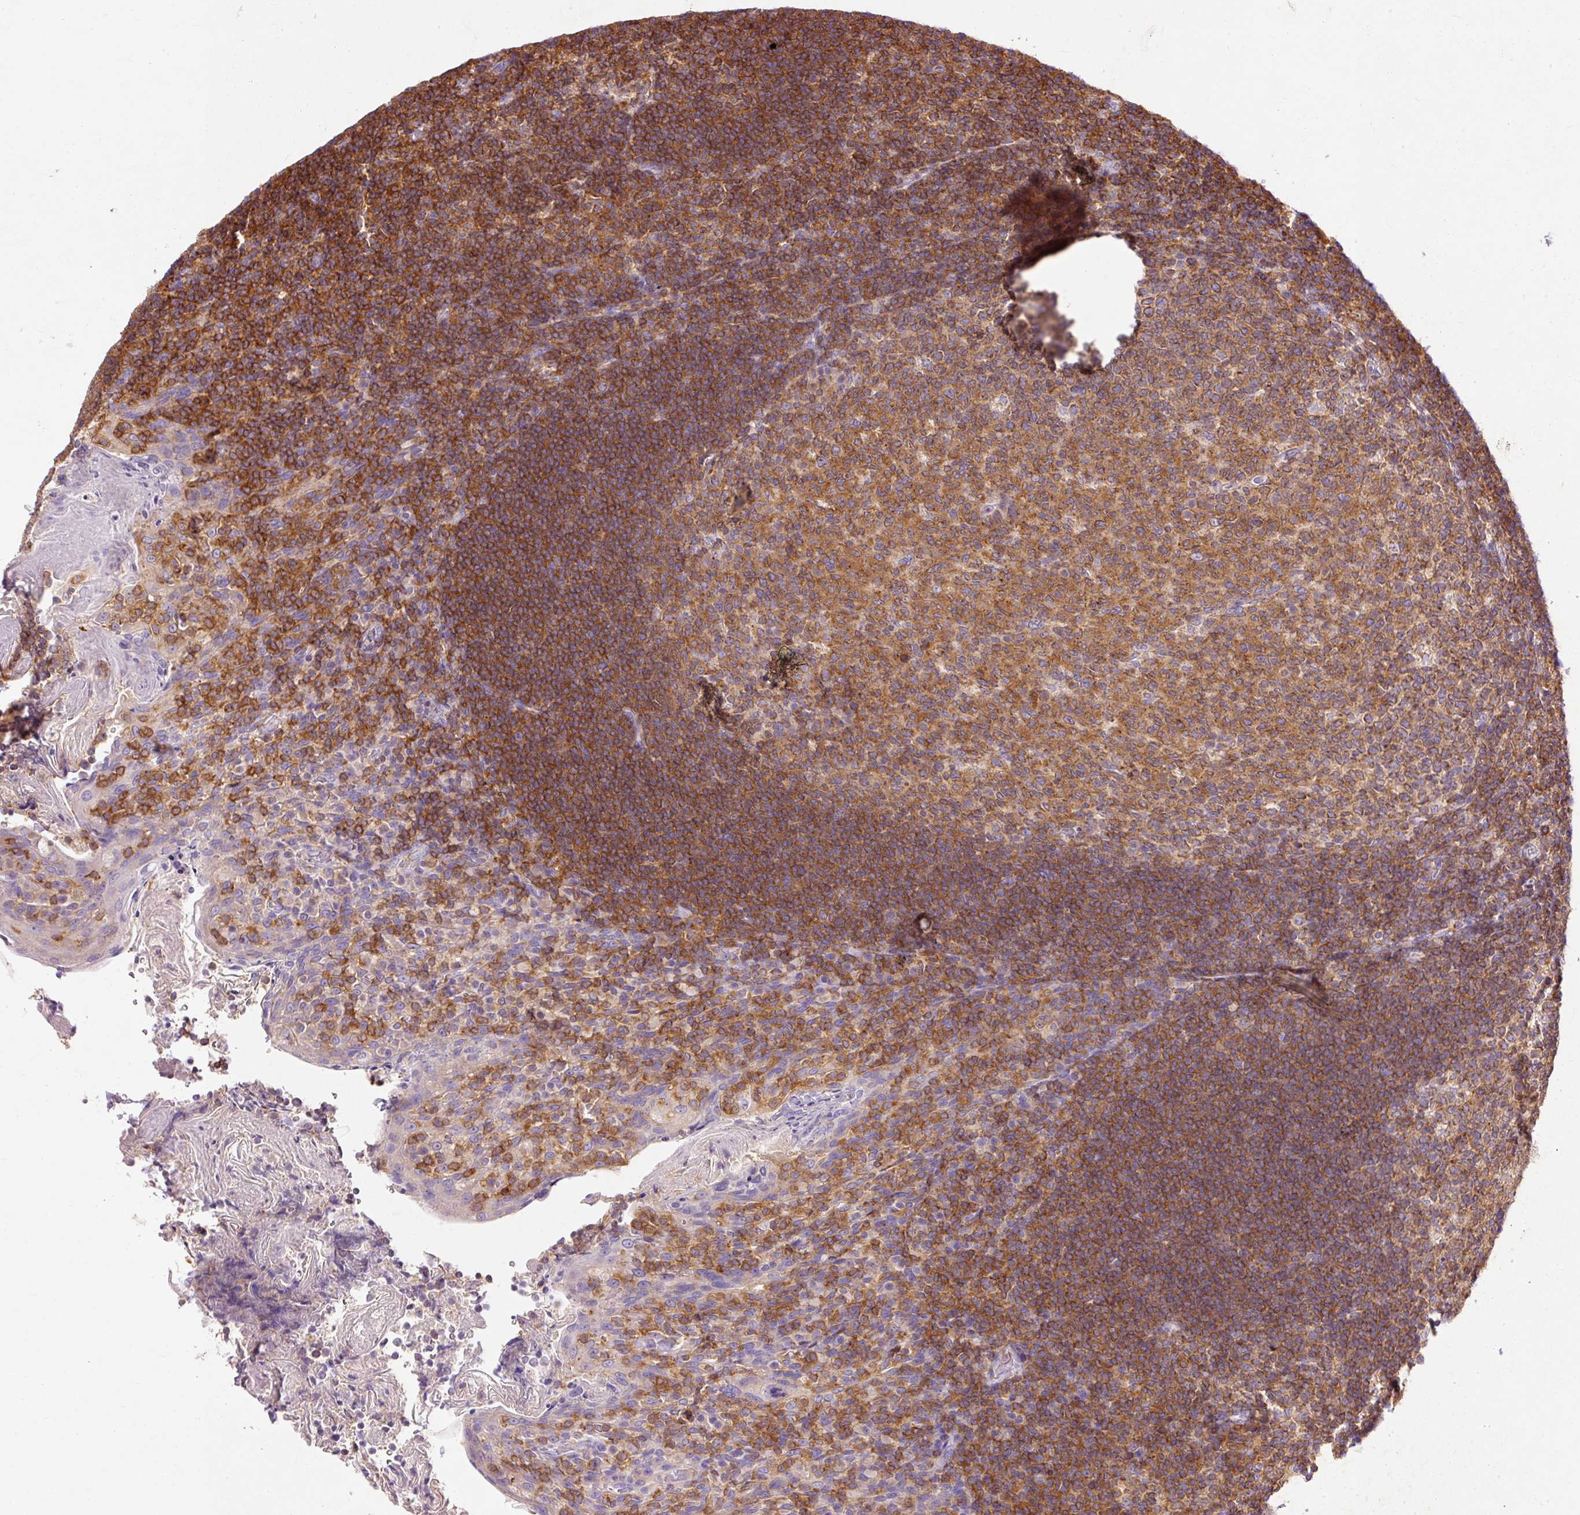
{"staining": {"intensity": "moderate", "quantity": ">75%", "location": "cytoplasmic/membranous"}, "tissue": "tonsil", "cell_type": "Germinal center cells", "image_type": "normal", "snomed": [{"axis": "morphology", "description": "Normal tissue, NOS"}, {"axis": "topography", "description": "Tonsil"}], "caption": "Immunohistochemical staining of unremarkable human tonsil reveals >75% levels of moderate cytoplasmic/membranous protein positivity in approximately >75% of germinal center cells. (Stains: DAB in brown, nuclei in blue, Microscopy: brightfield microscopy at high magnification).", "gene": "IMMT", "patient": {"sex": "female", "age": 10}}